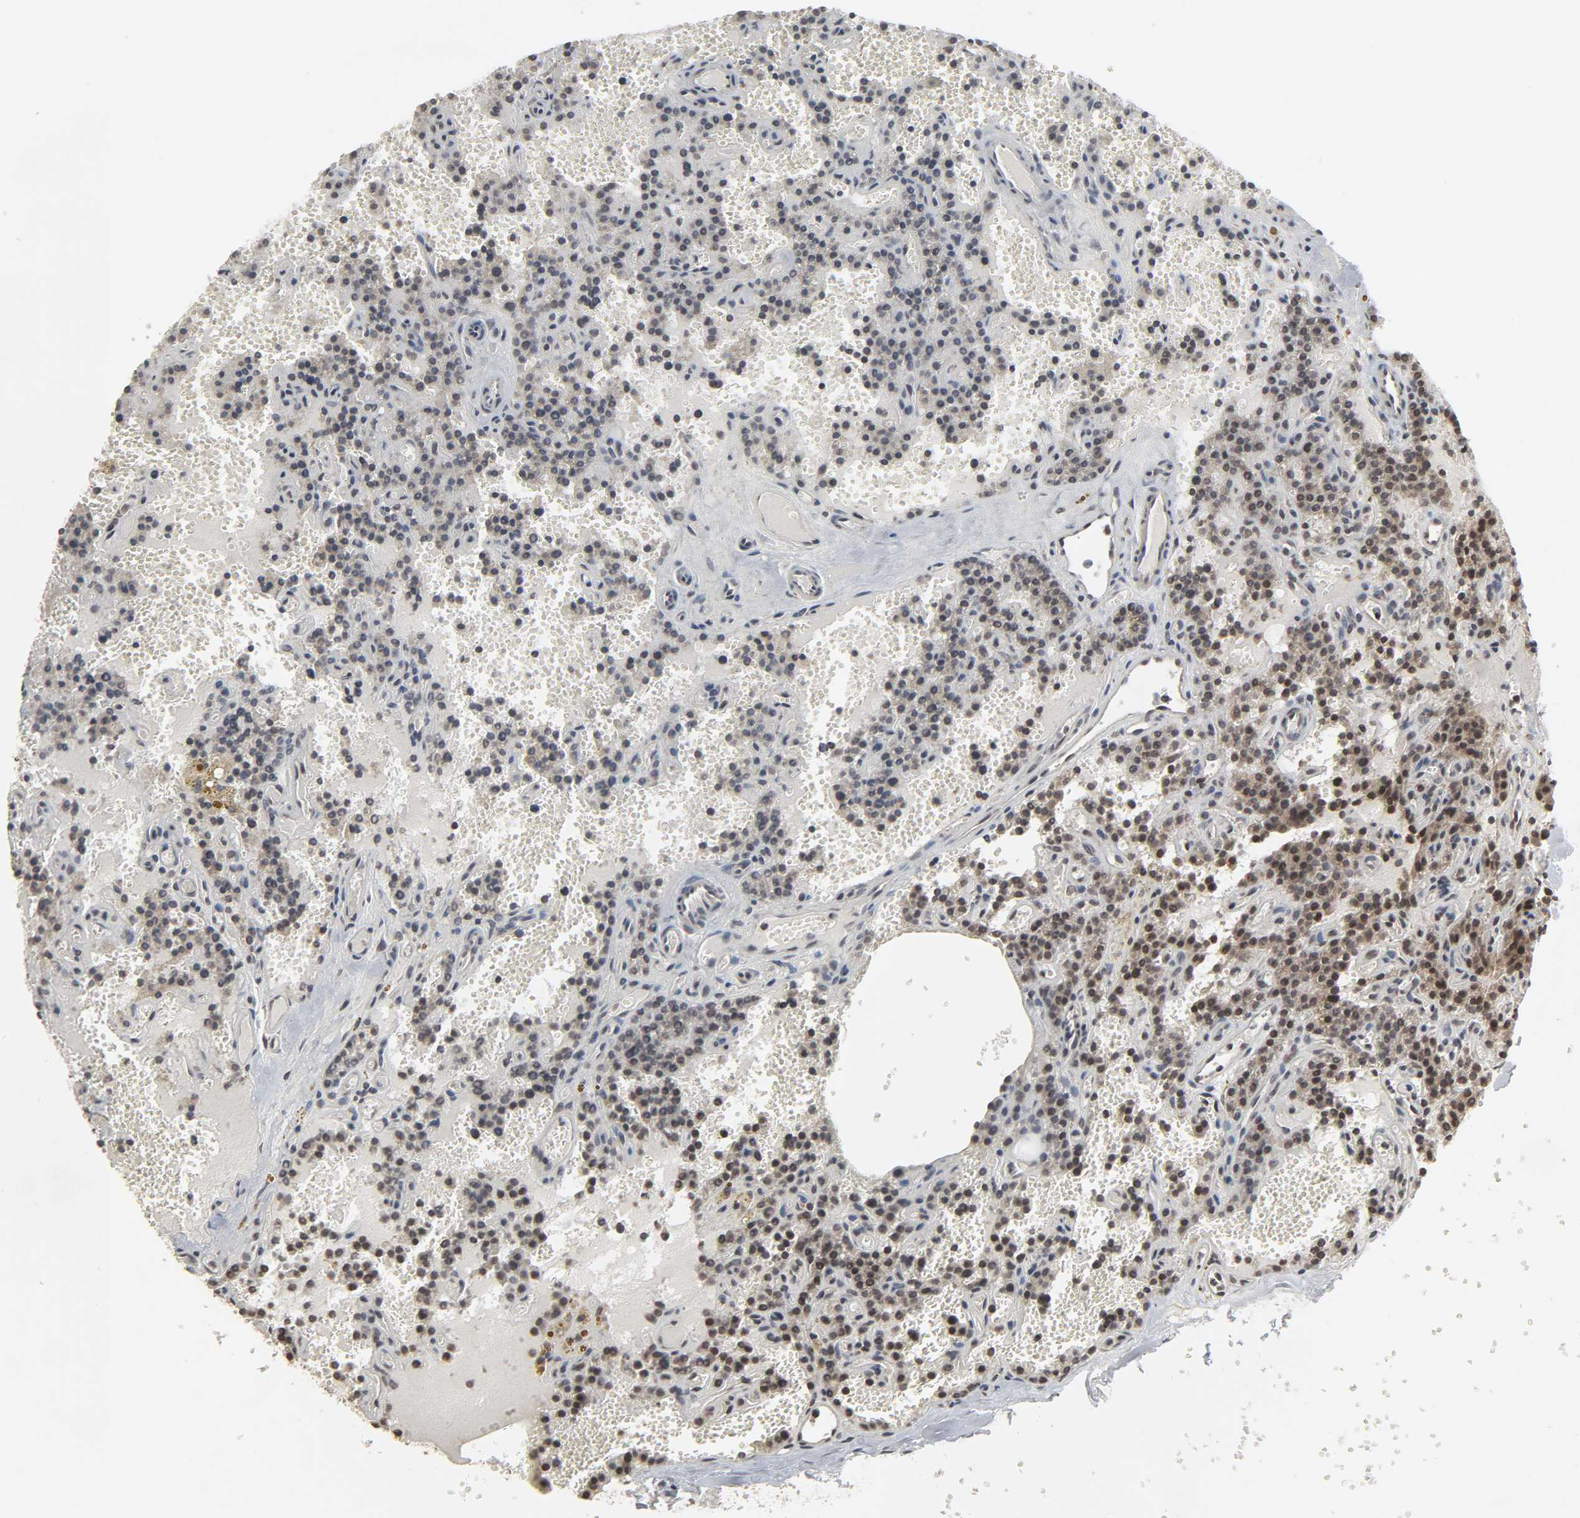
{"staining": {"intensity": "weak", "quantity": "25%-75%", "location": "cytoplasmic/membranous,nuclear"}, "tissue": "parathyroid gland", "cell_type": "Glandular cells", "image_type": "normal", "snomed": [{"axis": "morphology", "description": "Normal tissue, NOS"}, {"axis": "topography", "description": "Parathyroid gland"}], "caption": "Protein expression by IHC displays weak cytoplasmic/membranous,nuclear positivity in approximately 25%-75% of glandular cells in benign parathyroid gland.", "gene": "XRCC1", "patient": {"sex": "male", "age": 25}}